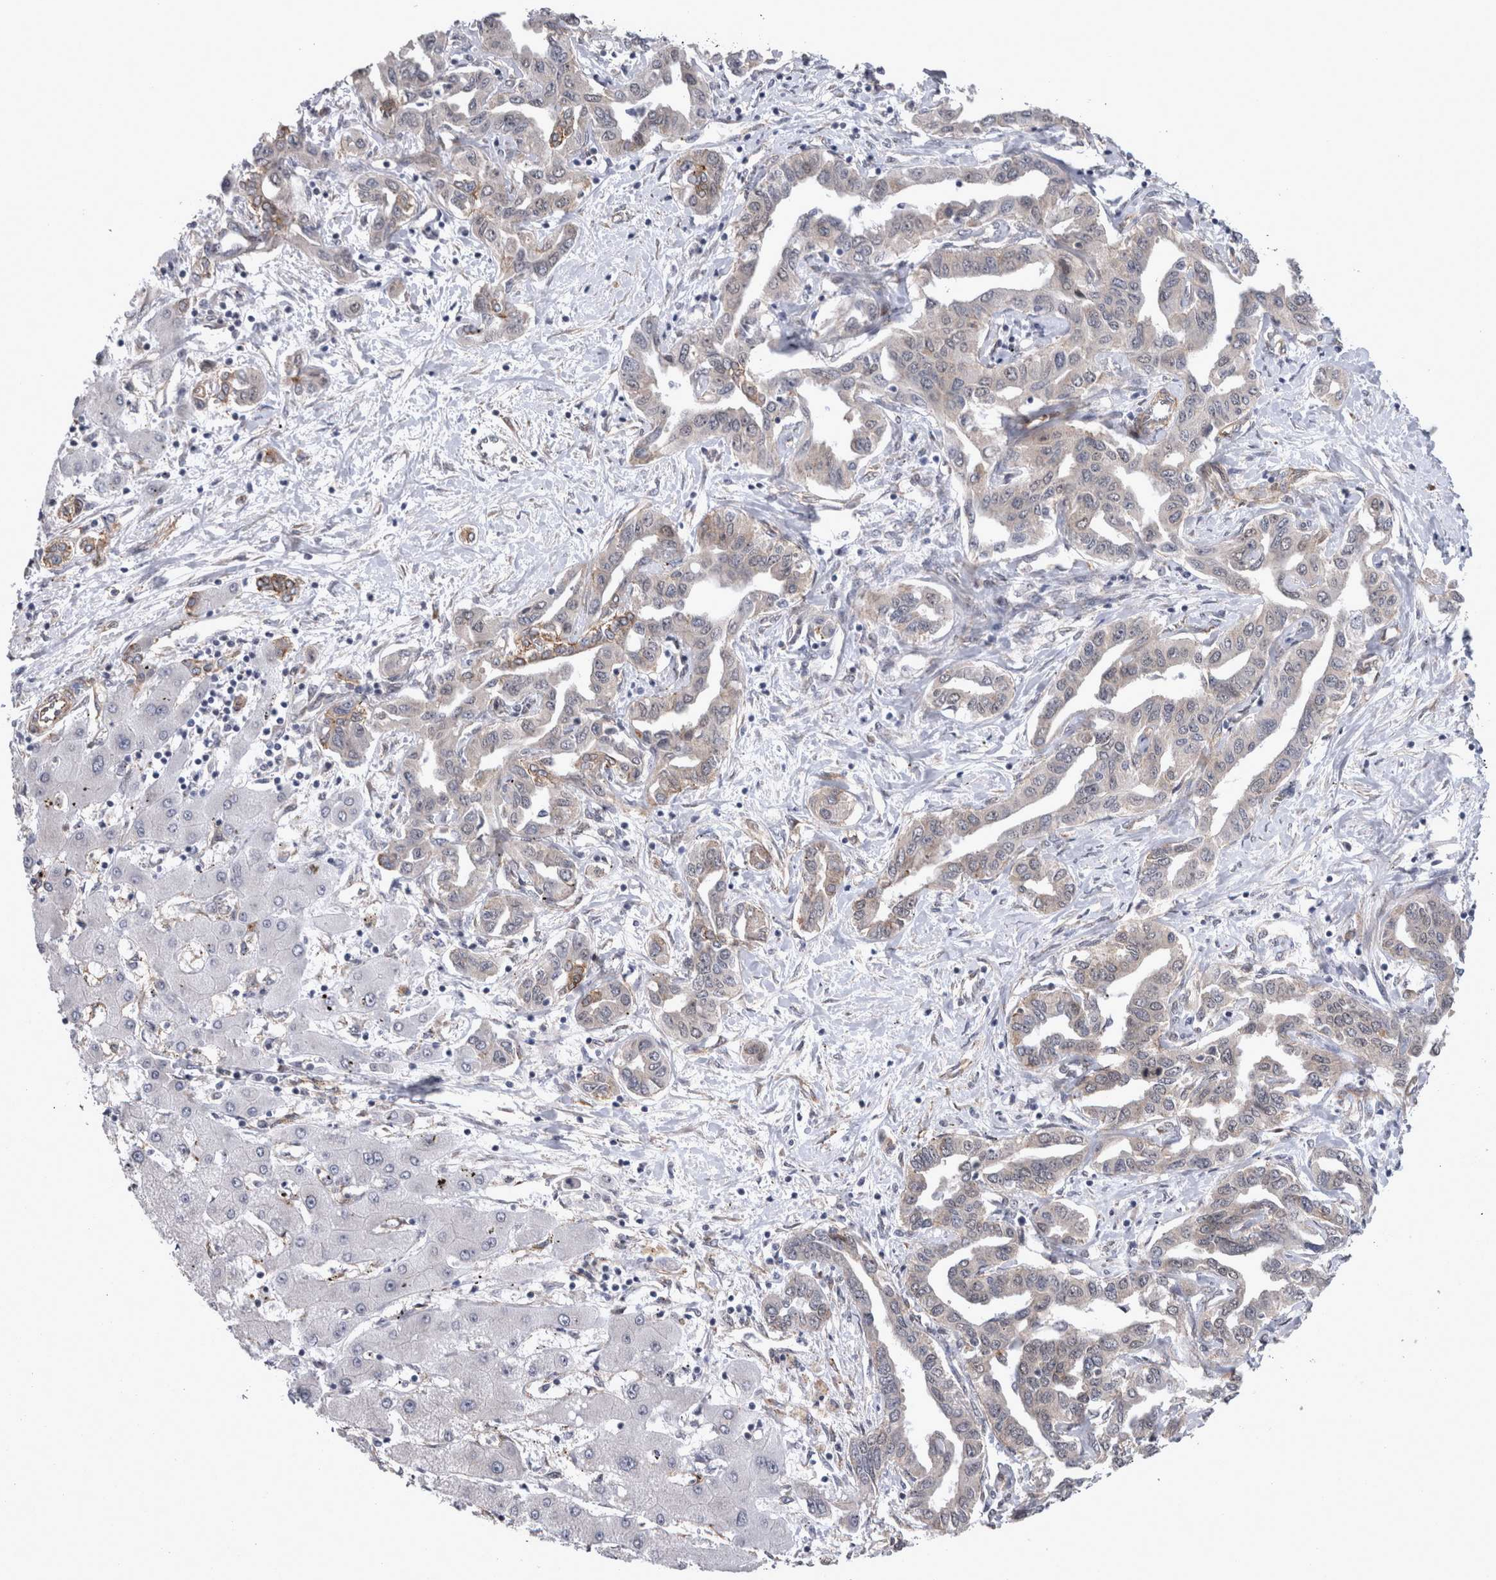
{"staining": {"intensity": "negative", "quantity": "none", "location": "none"}, "tissue": "liver cancer", "cell_type": "Tumor cells", "image_type": "cancer", "snomed": [{"axis": "morphology", "description": "Cholangiocarcinoma"}, {"axis": "topography", "description": "Liver"}], "caption": "Immunohistochemical staining of liver cholangiocarcinoma shows no significant positivity in tumor cells.", "gene": "DDX6", "patient": {"sex": "male", "age": 59}}